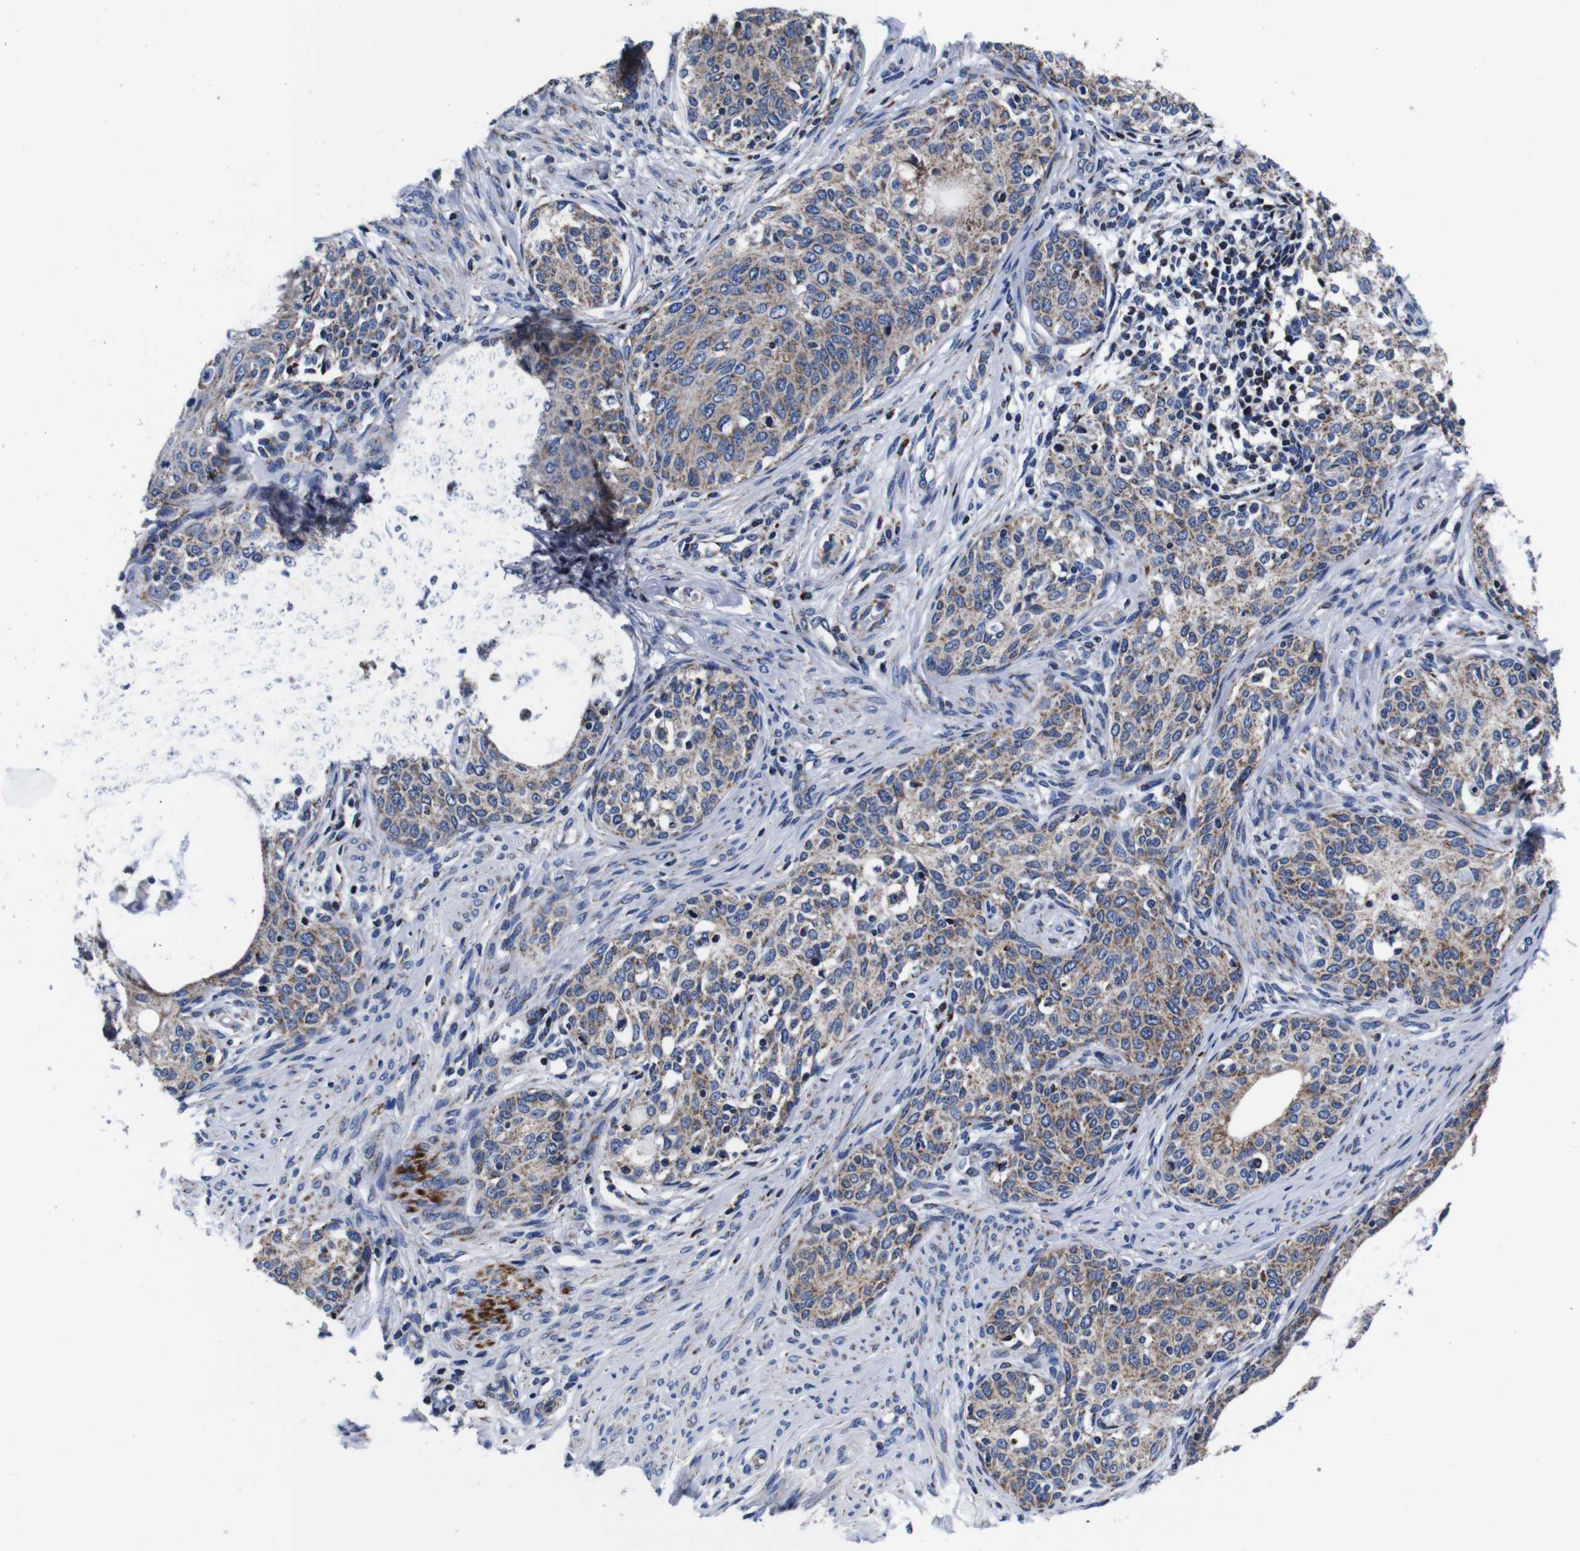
{"staining": {"intensity": "weak", "quantity": ">75%", "location": "cytoplasmic/membranous"}, "tissue": "cervical cancer", "cell_type": "Tumor cells", "image_type": "cancer", "snomed": [{"axis": "morphology", "description": "Squamous cell carcinoma, NOS"}, {"axis": "morphology", "description": "Adenocarcinoma, NOS"}, {"axis": "topography", "description": "Cervix"}], "caption": "Cervical squamous cell carcinoma stained with DAB immunohistochemistry (IHC) demonstrates low levels of weak cytoplasmic/membranous expression in about >75% of tumor cells. (DAB IHC, brown staining for protein, blue staining for nuclei).", "gene": "FKBP9", "patient": {"sex": "female", "age": 52}}